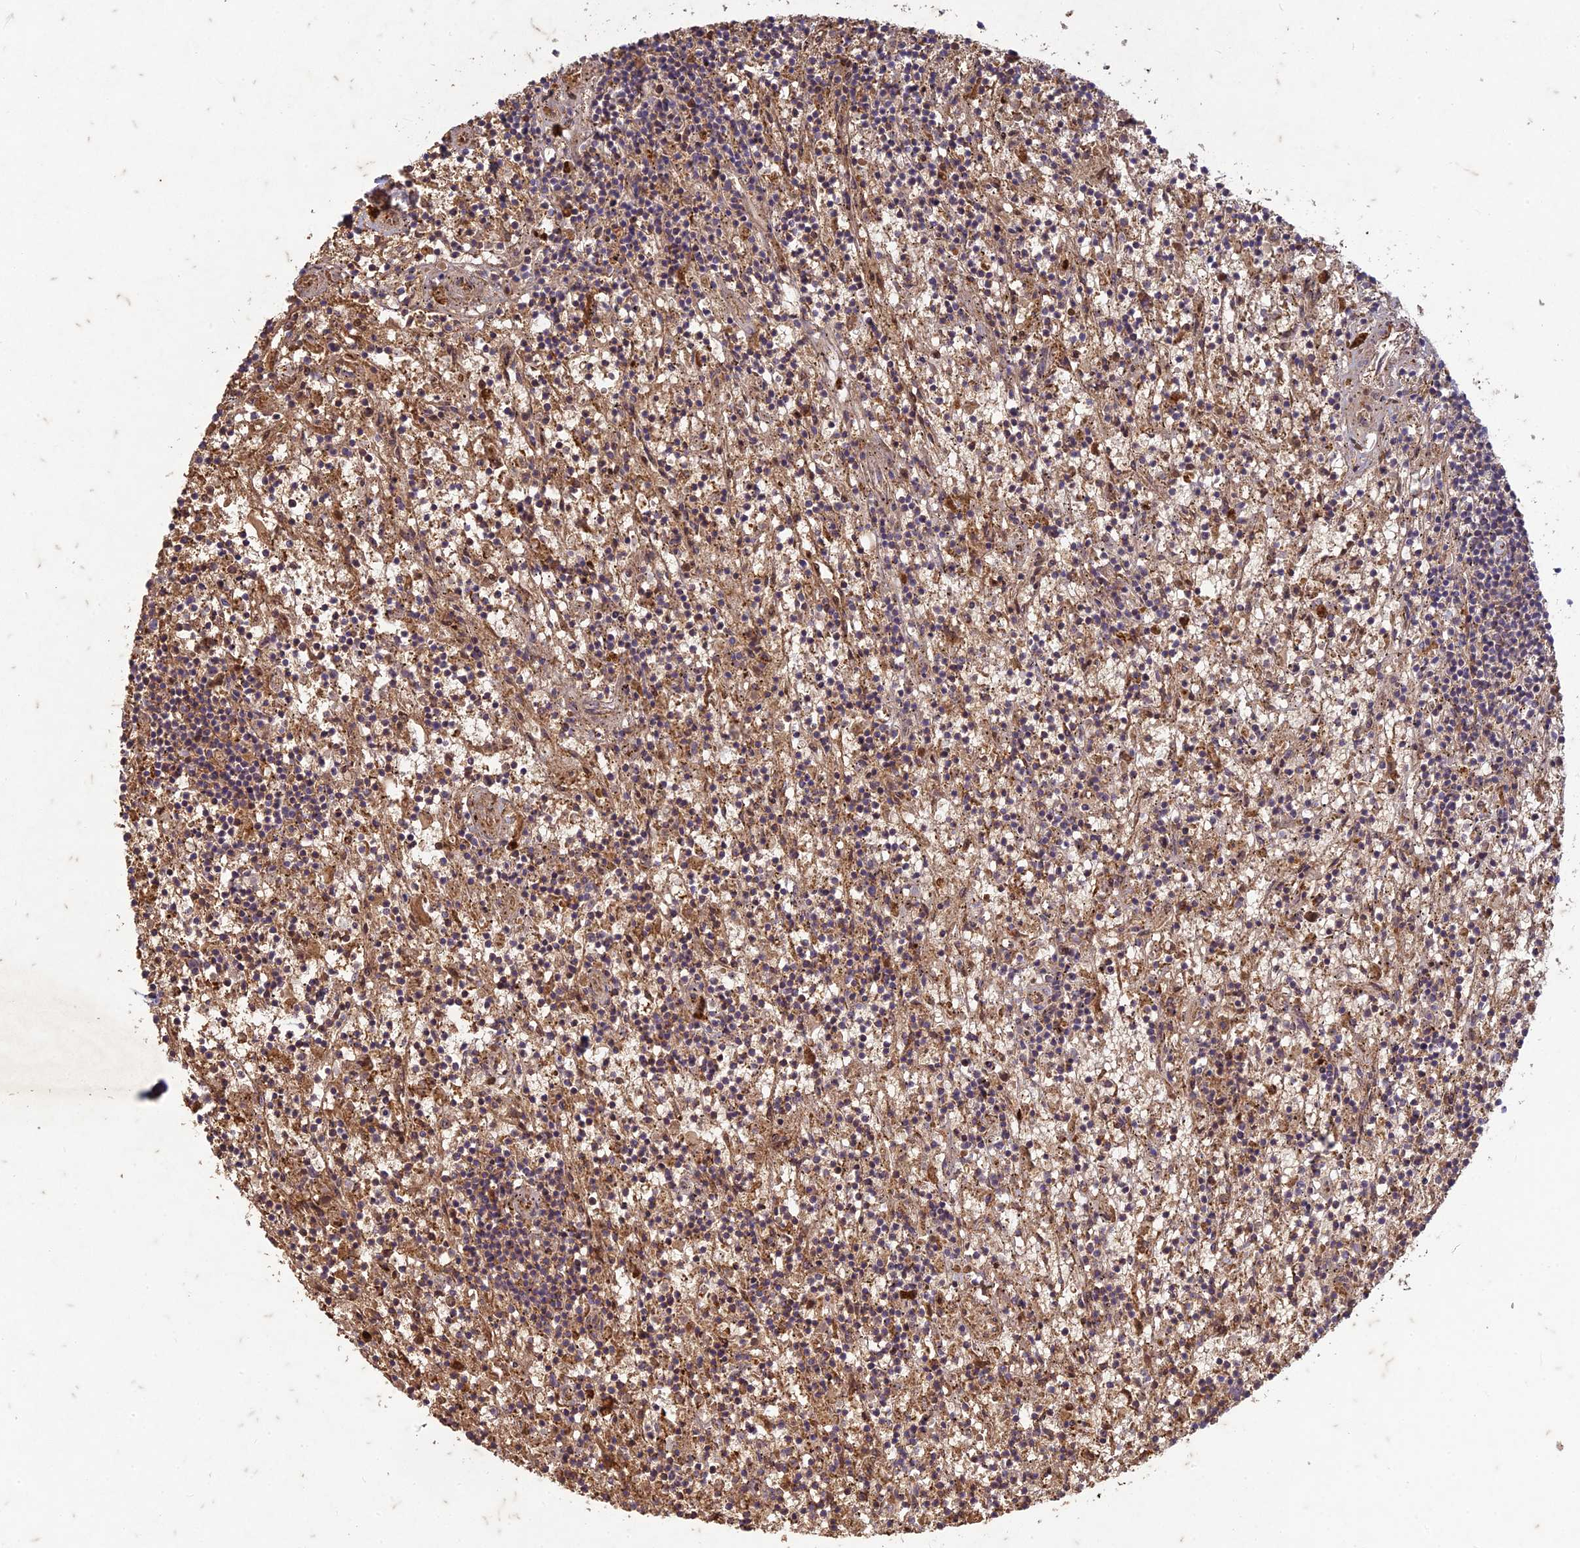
{"staining": {"intensity": "negative", "quantity": "none", "location": "none"}, "tissue": "lymphoma", "cell_type": "Tumor cells", "image_type": "cancer", "snomed": [{"axis": "morphology", "description": "Malignant lymphoma, non-Hodgkin's type, Low grade"}, {"axis": "topography", "description": "Spleen"}], "caption": "Lymphoma stained for a protein using immunohistochemistry (IHC) exhibits no positivity tumor cells.", "gene": "TCF25", "patient": {"sex": "male", "age": 76}}